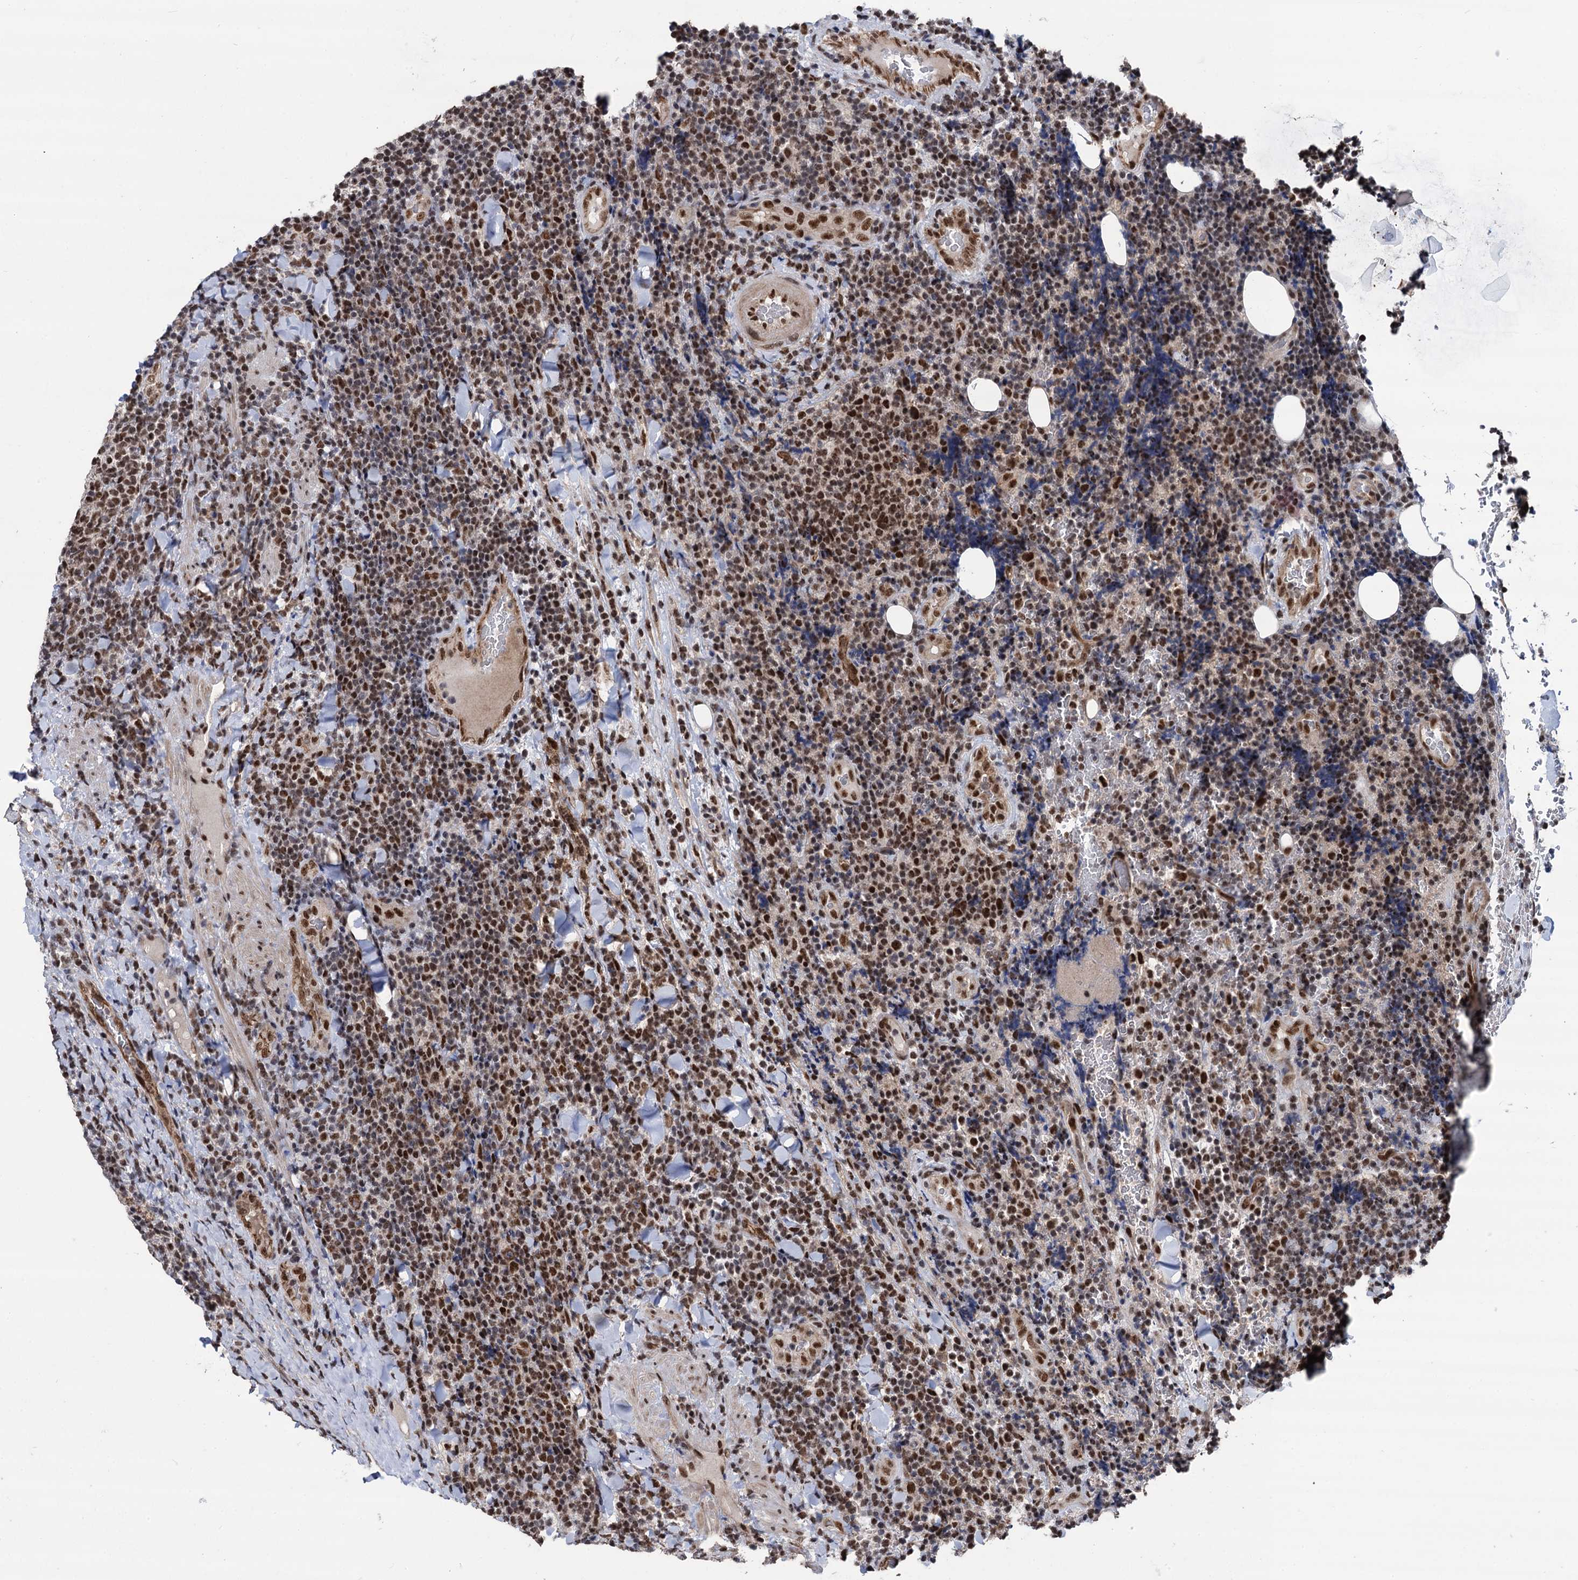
{"staining": {"intensity": "strong", "quantity": ">75%", "location": "nuclear"}, "tissue": "lymphoma", "cell_type": "Tumor cells", "image_type": "cancer", "snomed": [{"axis": "morphology", "description": "Malignant lymphoma, non-Hodgkin's type, Low grade"}, {"axis": "topography", "description": "Lymph node"}], "caption": "Tumor cells display high levels of strong nuclear staining in about >75% of cells in lymphoma.", "gene": "GALNT11", "patient": {"sex": "male", "age": 66}}